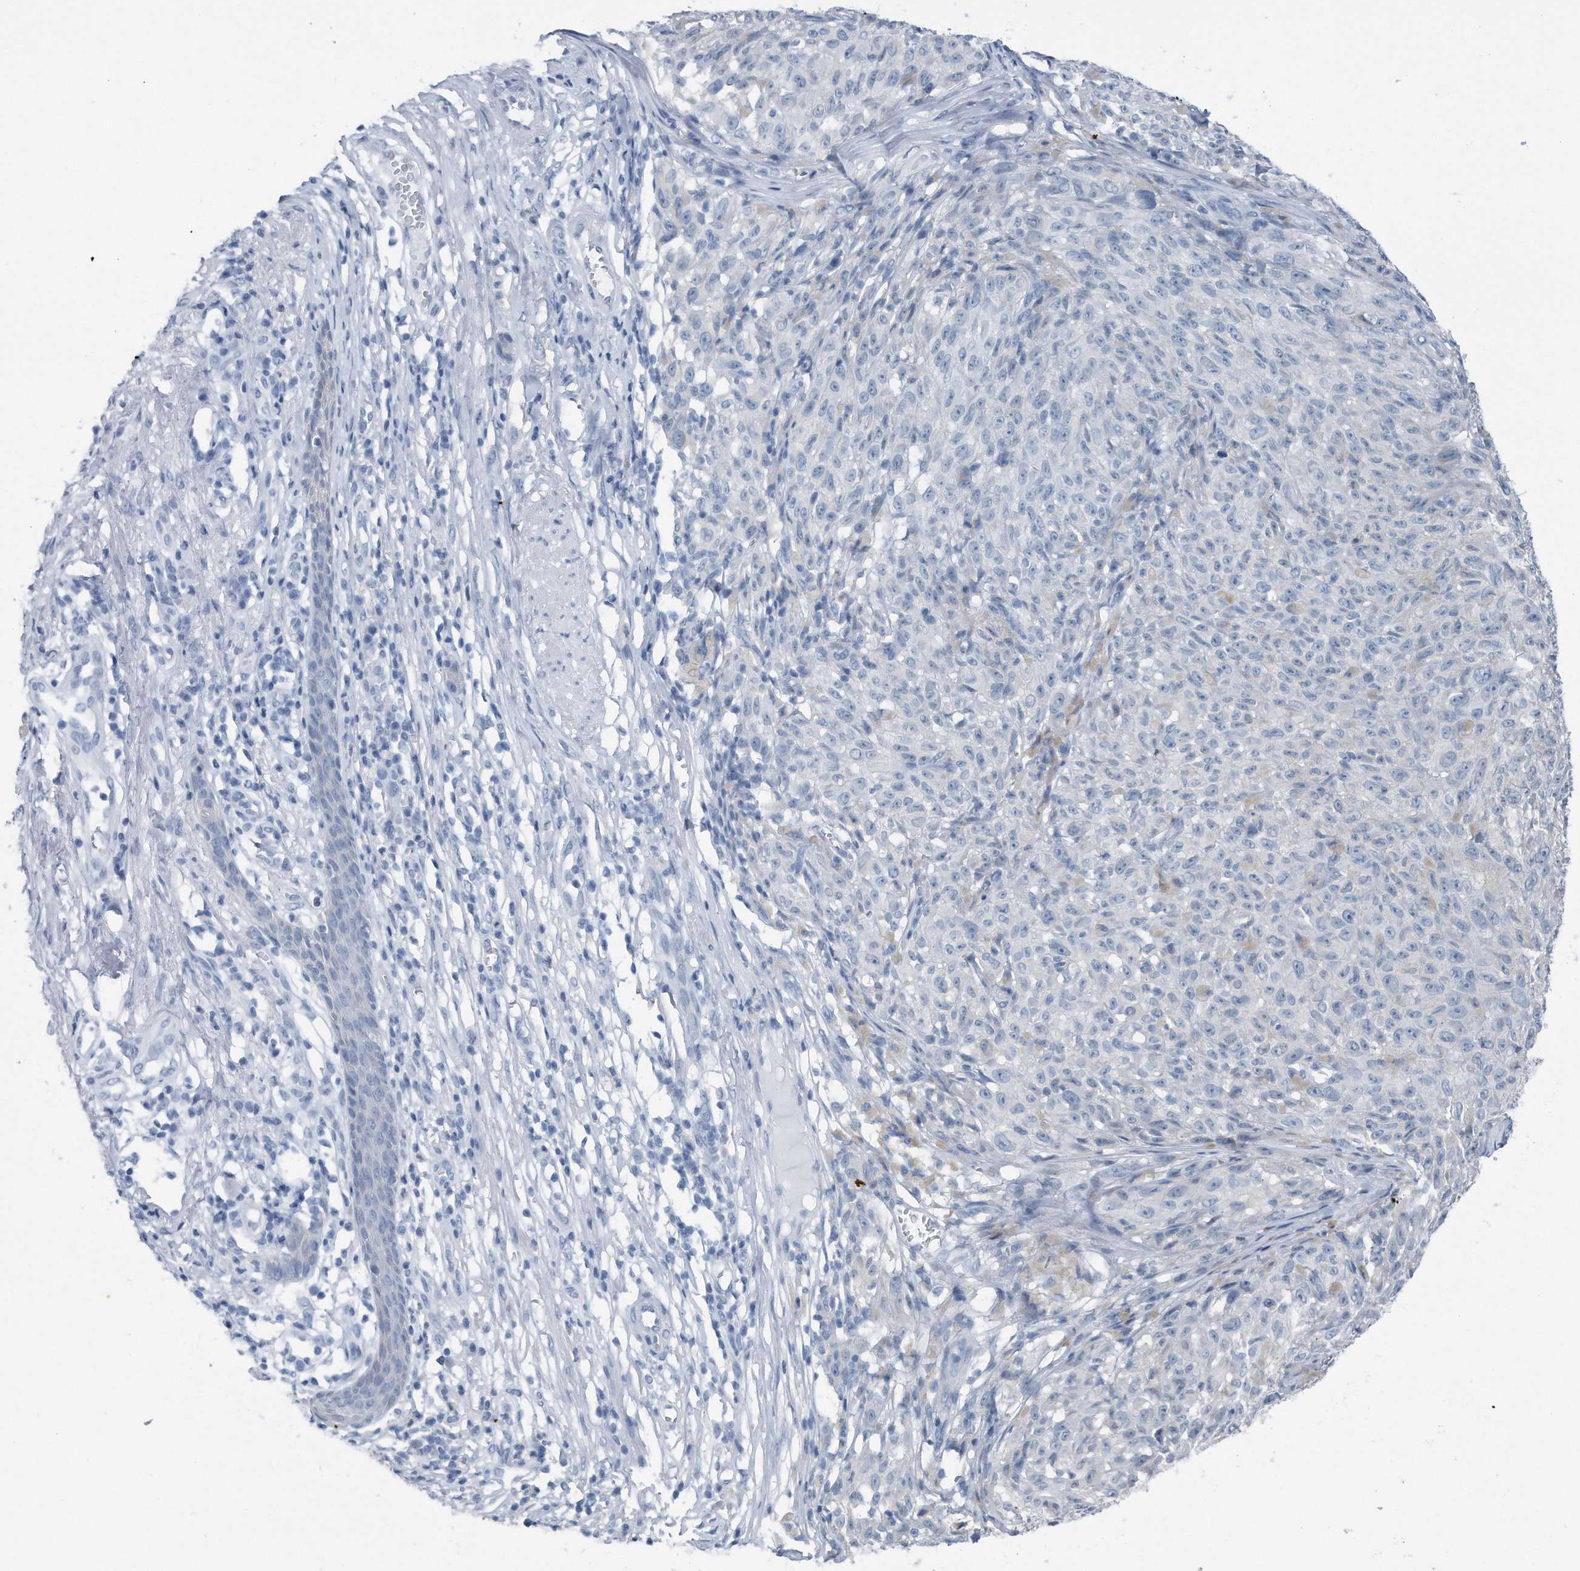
{"staining": {"intensity": "negative", "quantity": "none", "location": "none"}, "tissue": "melanoma", "cell_type": "Tumor cells", "image_type": "cancer", "snomed": [{"axis": "morphology", "description": "Malignant melanoma, NOS"}, {"axis": "topography", "description": "Skin"}], "caption": "Immunohistochemistry of human malignant melanoma shows no staining in tumor cells.", "gene": "YRDC", "patient": {"sex": "female", "age": 82}}